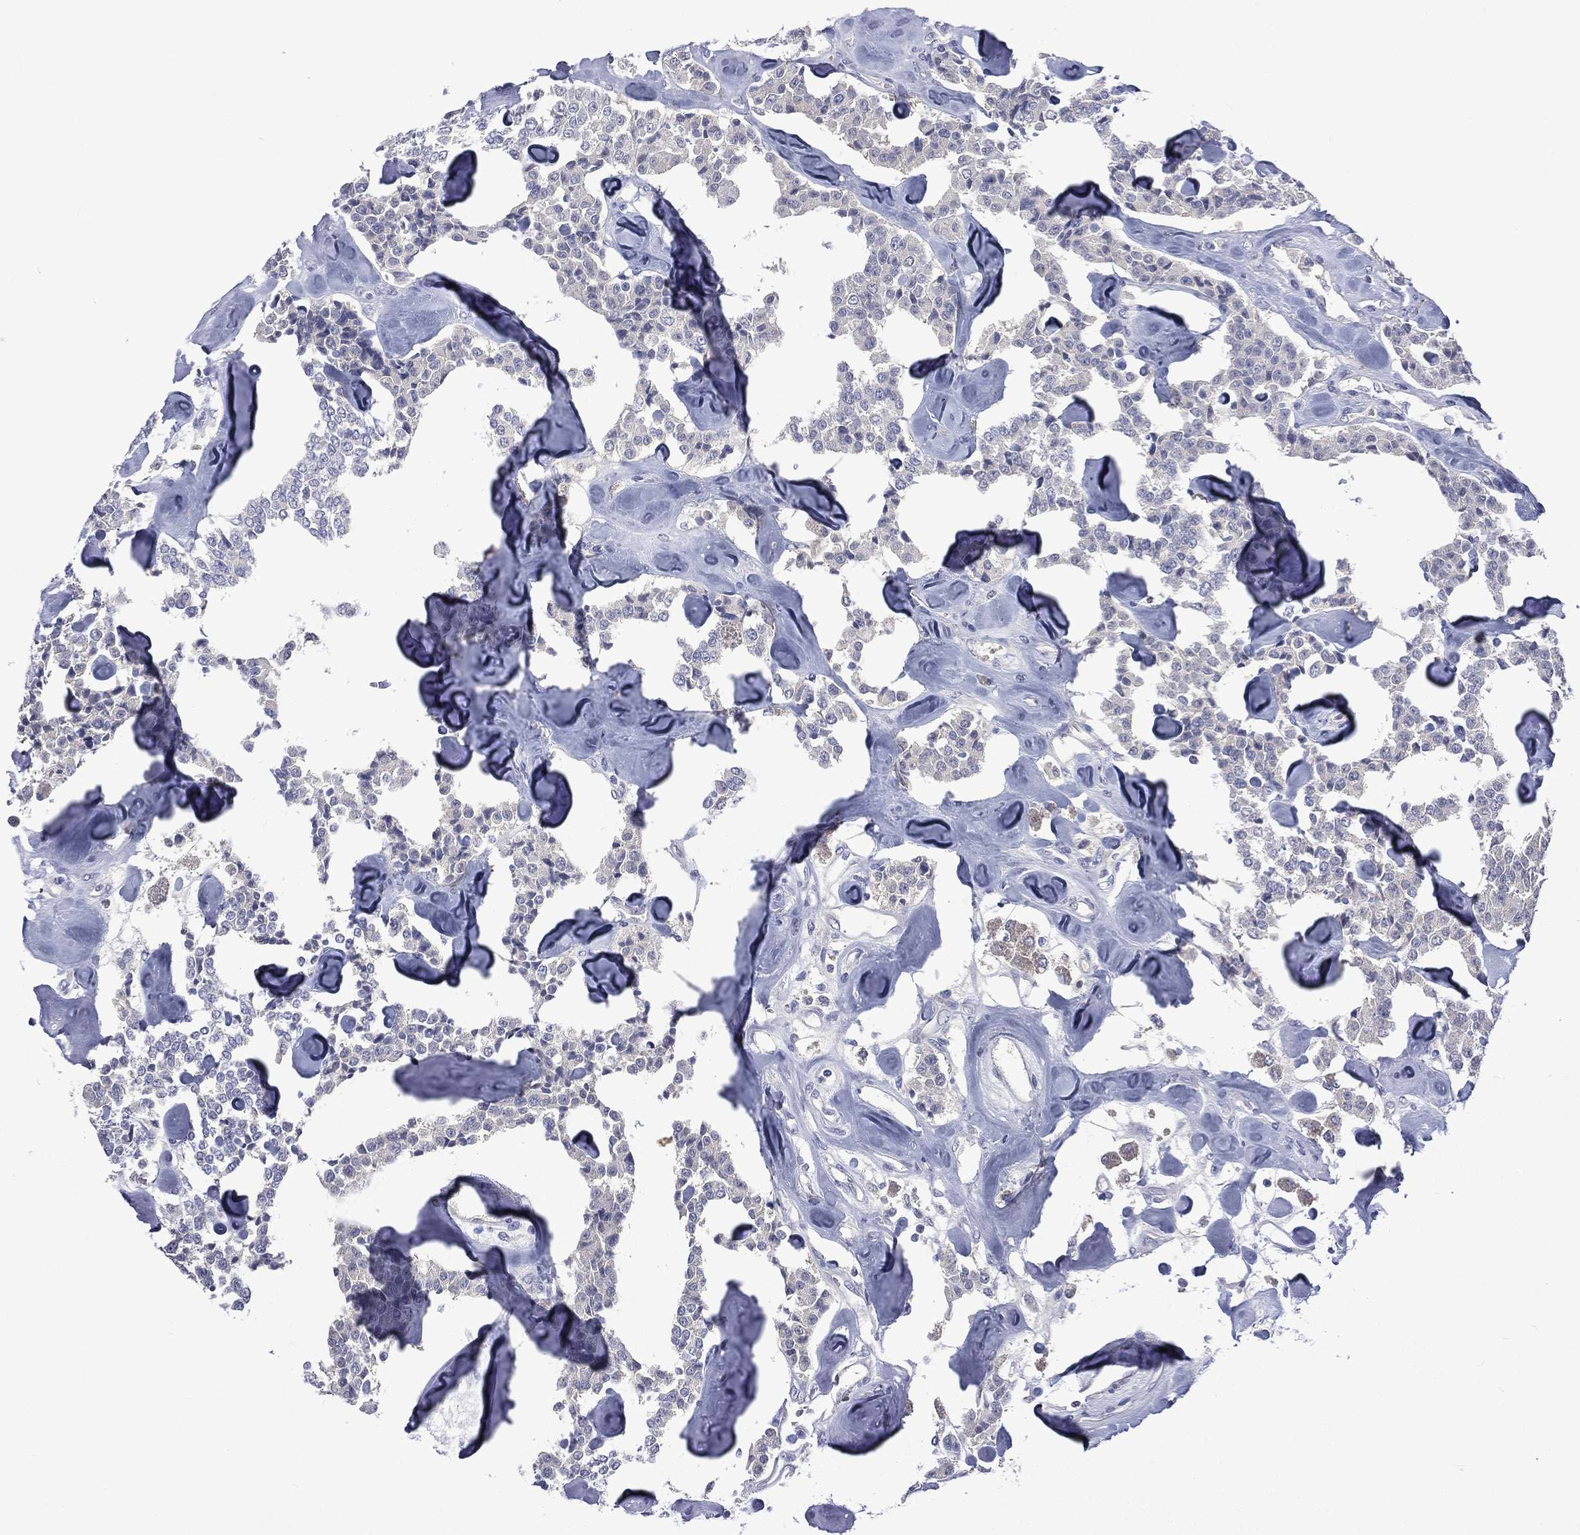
{"staining": {"intensity": "negative", "quantity": "none", "location": "none"}, "tissue": "carcinoid", "cell_type": "Tumor cells", "image_type": "cancer", "snomed": [{"axis": "morphology", "description": "Carcinoid, malignant, NOS"}, {"axis": "topography", "description": "Pancreas"}], "caption": "The histopathology image demonstrates no significant staining in tumor cells of carcinoid (malignant).", "gene": "CA12", "patient": {"sex": "male", "age": 41}}